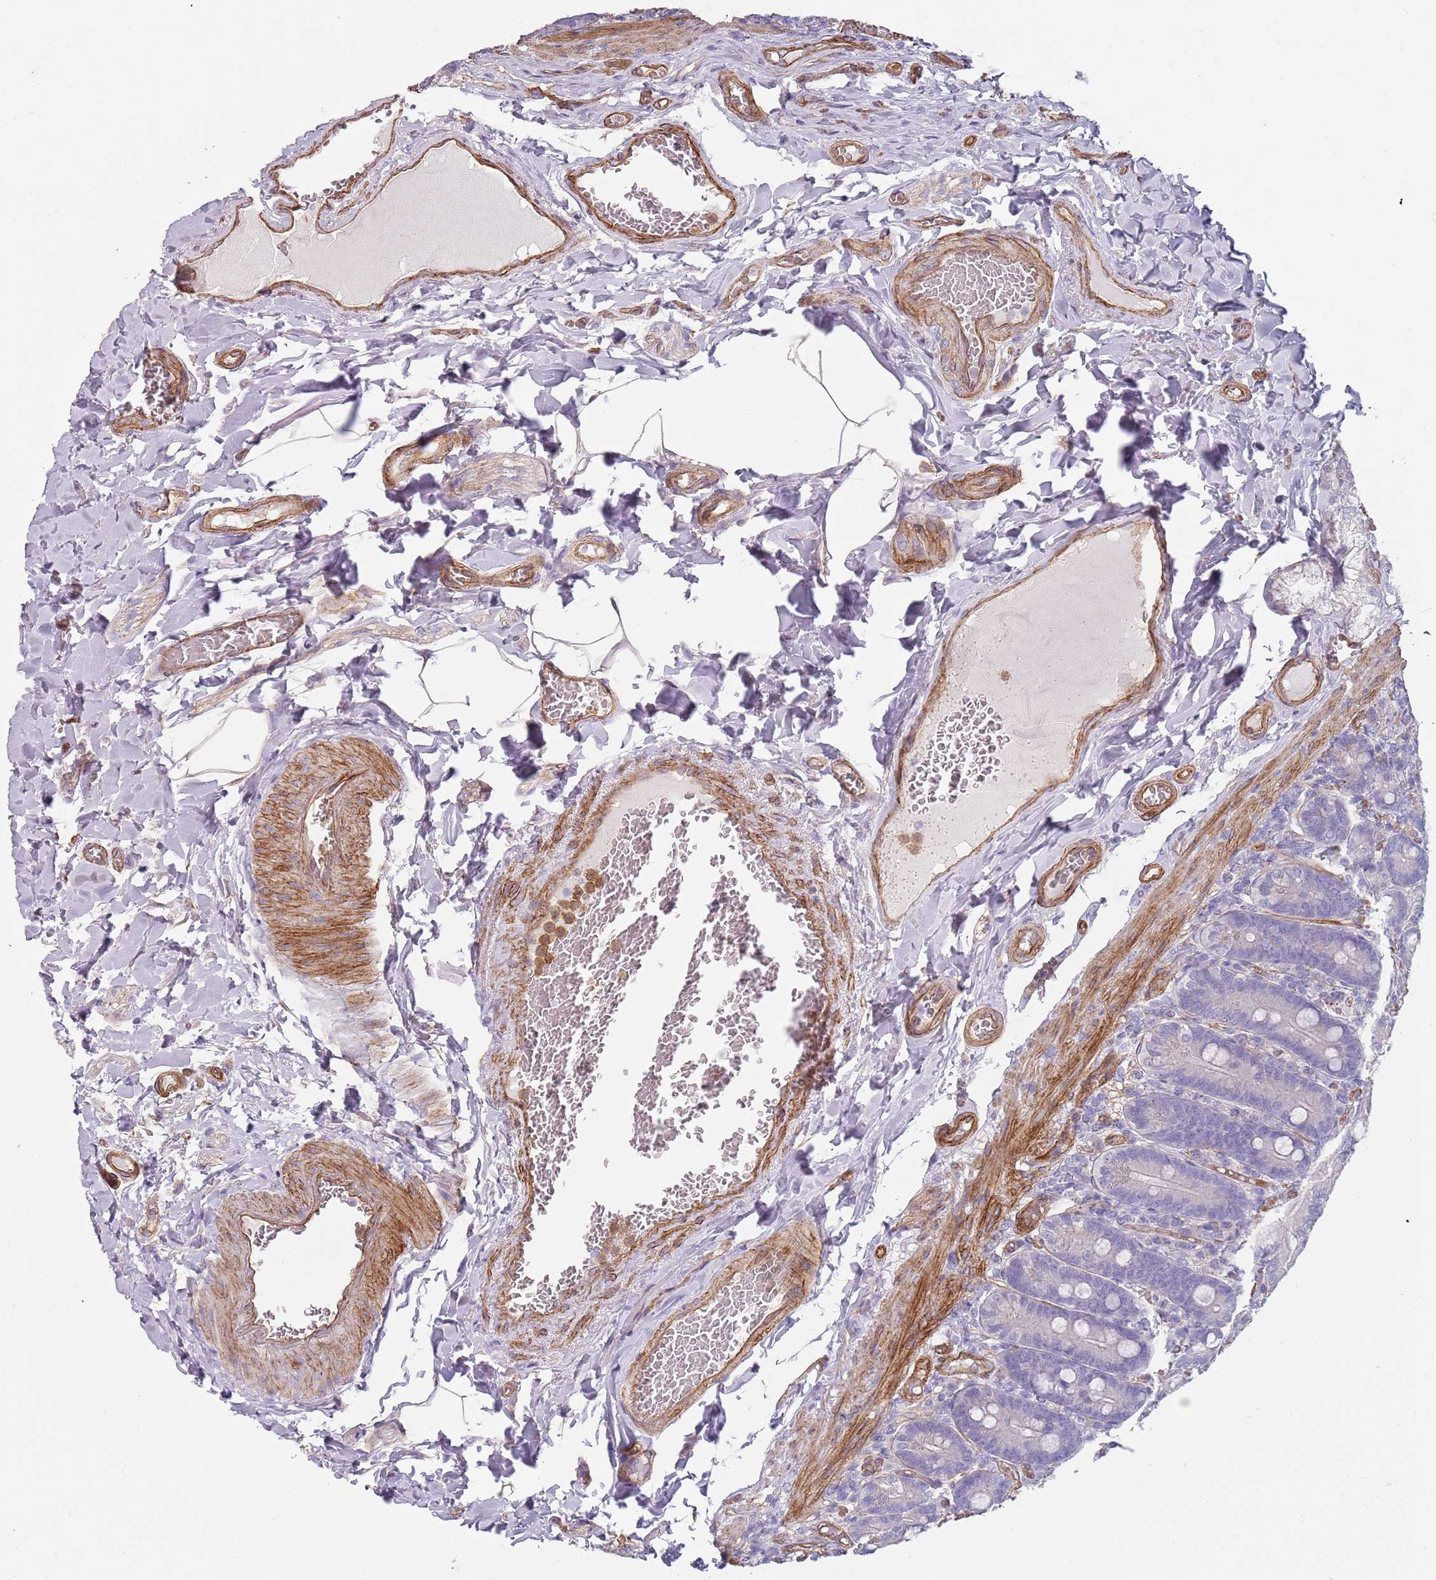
{"staining": {"intensity": "weak", "quantity": "25%-75%", "location": "cytoplasmic/membranous"}, "tissue": "duodenum", "cell_type": "Glandular cells", "image_type": "normal", "snomed": [{"axis": "morphology", "description": "Normal tissue, NOS"}, {"axis": "topography", "description": "Duodenum"}], "caption": "Brown immunohistochemical staining in benign human duodenum demonstrates weak cytoplasmic/membranous expression in approximately 25%-75% of glandular cells.", "gene": "PHLPP2", "patient": {"sex": "female", "age": 62}}